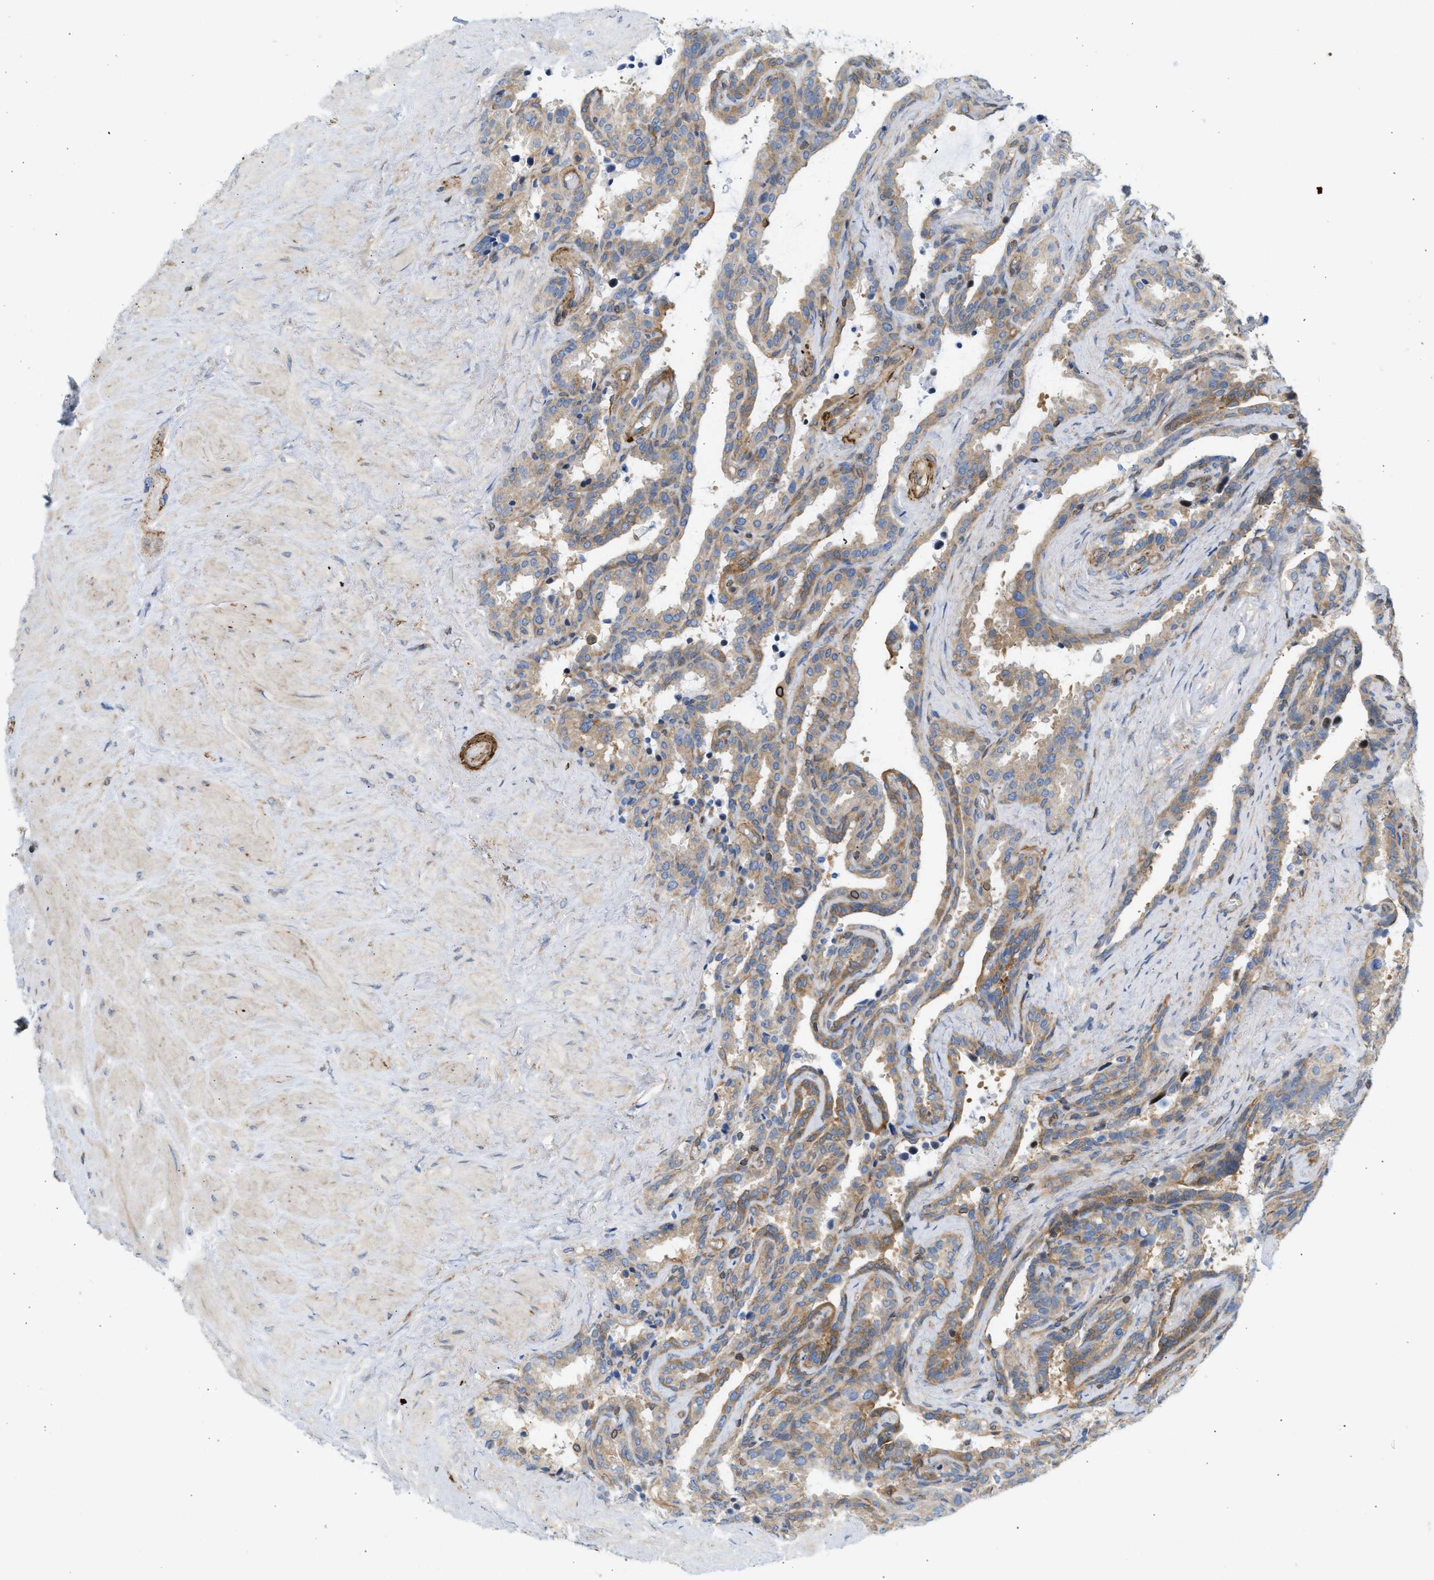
{"staining": {"intensity": "moderate", "quantity": "25%-75%", "location": "cytoplasmic/membranous"}, "tissue": "seminal vesicle", "cell_type": "Glandular cells", "image_type": "normal", "snomed": [{"axis": "morphology", "description": "Normal tissue, NOS"}, {"axis": "topography", "description": "Seminal veicle"}], "caption": "Approximately 25%-75% of glandular cells in unremarkable human seminal vesicle demonstrate moderate cytoplasmic/membranous protein staining as visualized by brown immunohistochemical staining.", "gene": "STRN", "patient": {"sex": "male", "age": 46}}